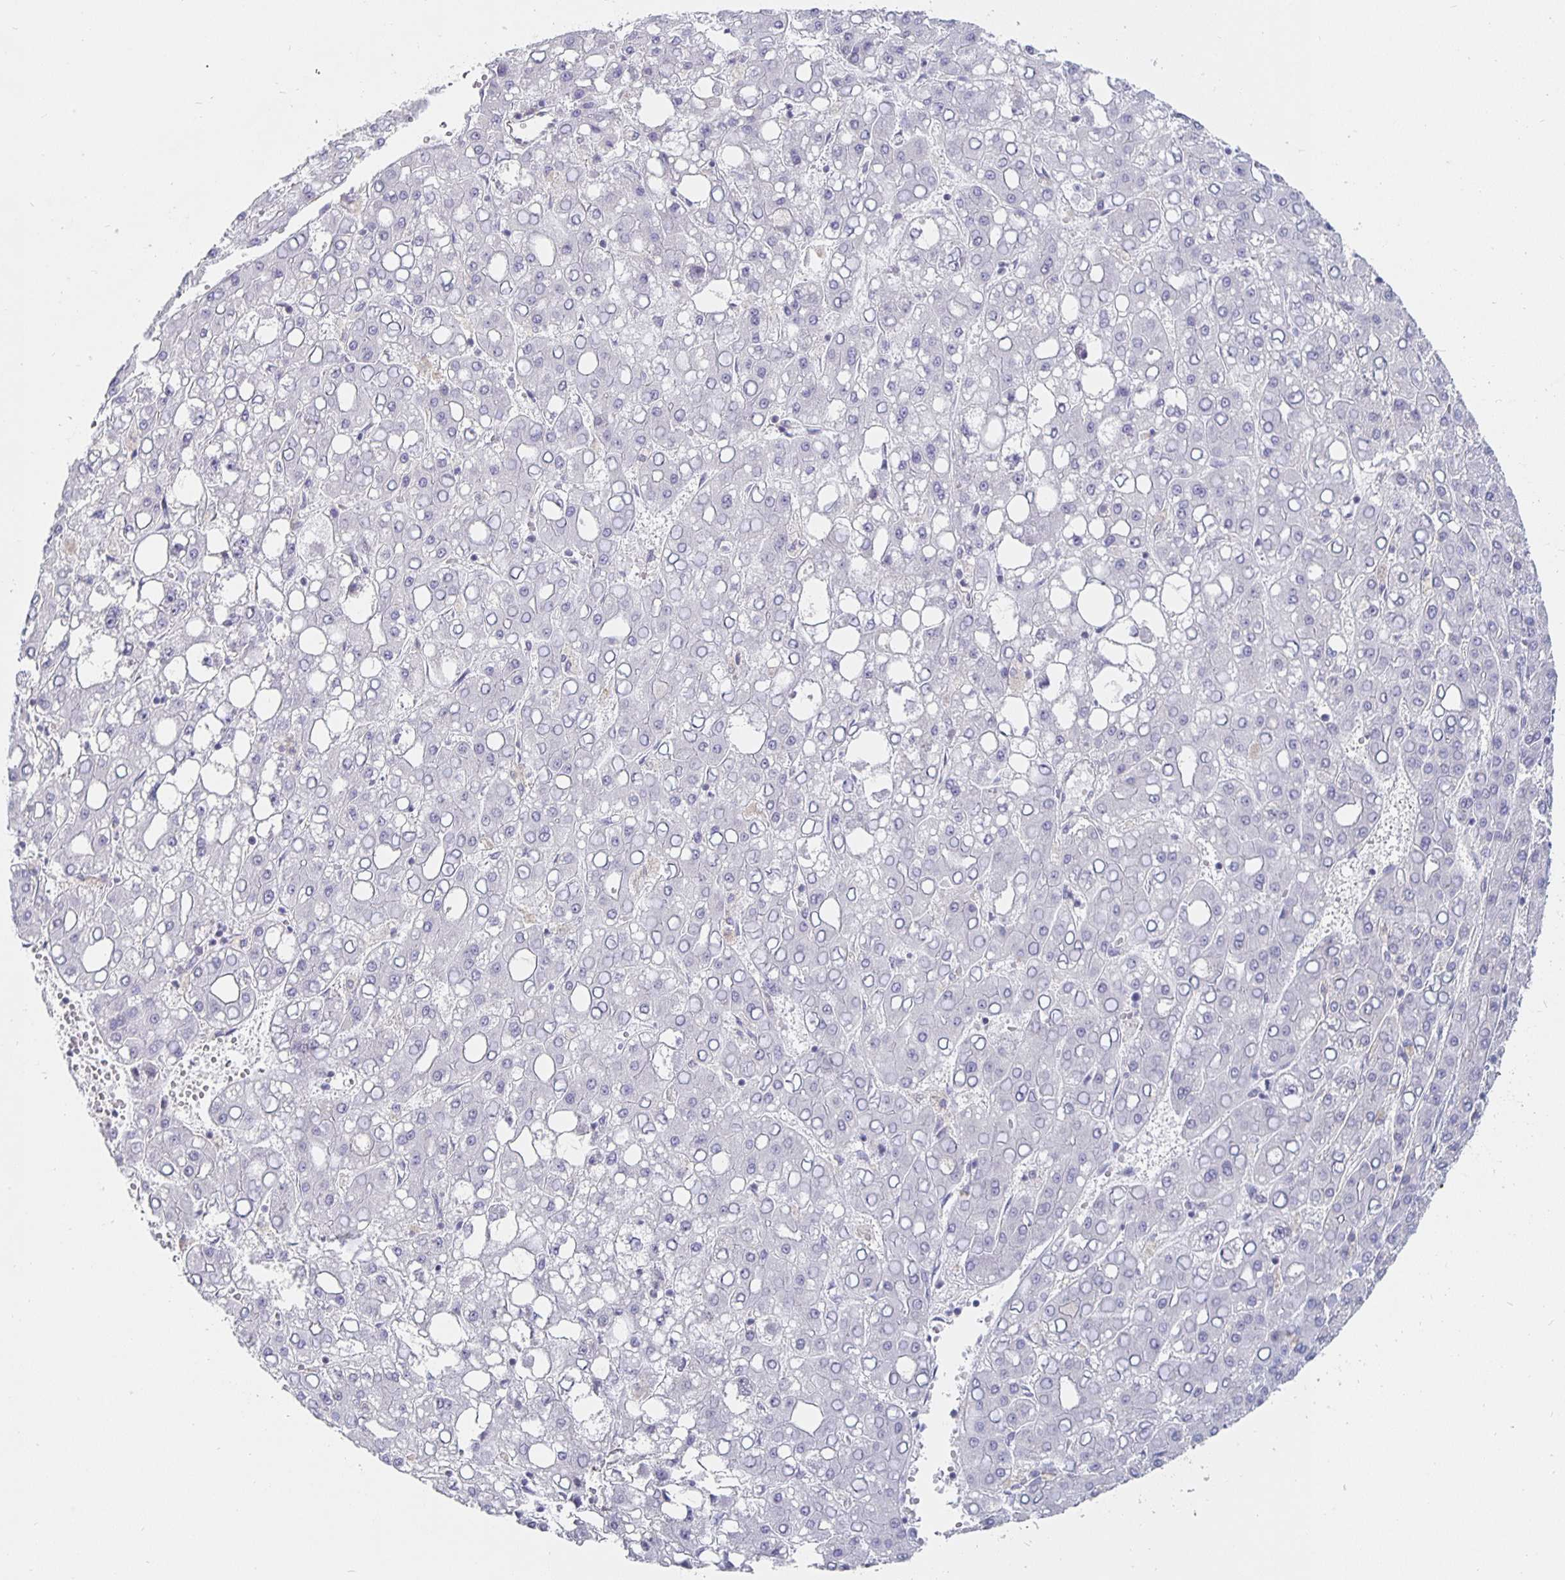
{"staining": {"intensity": "negative", "quantity": "none", "location": "none"}, "tissue": "liver cancer", "cell_type": "Tumor cells", "image_type": "cancer", "snomed": [{"axis": "morphology", "description": "Carcinoma, Hepatocellular, NOS"}, {"axis": "topography", "description": "Liver"}], "caption": "A high-resolution micrograph shows immunohistochemistry (IHC) staining of hepatocellular carcinoma (liver), which exhibits no significant positivity in tumor cells. The staining is performed using DAB brown chromogen with nuclei counter-stained in using hematoxylin.", "gene": "S100G", "patient": {"sex": "male", "age": 65}}